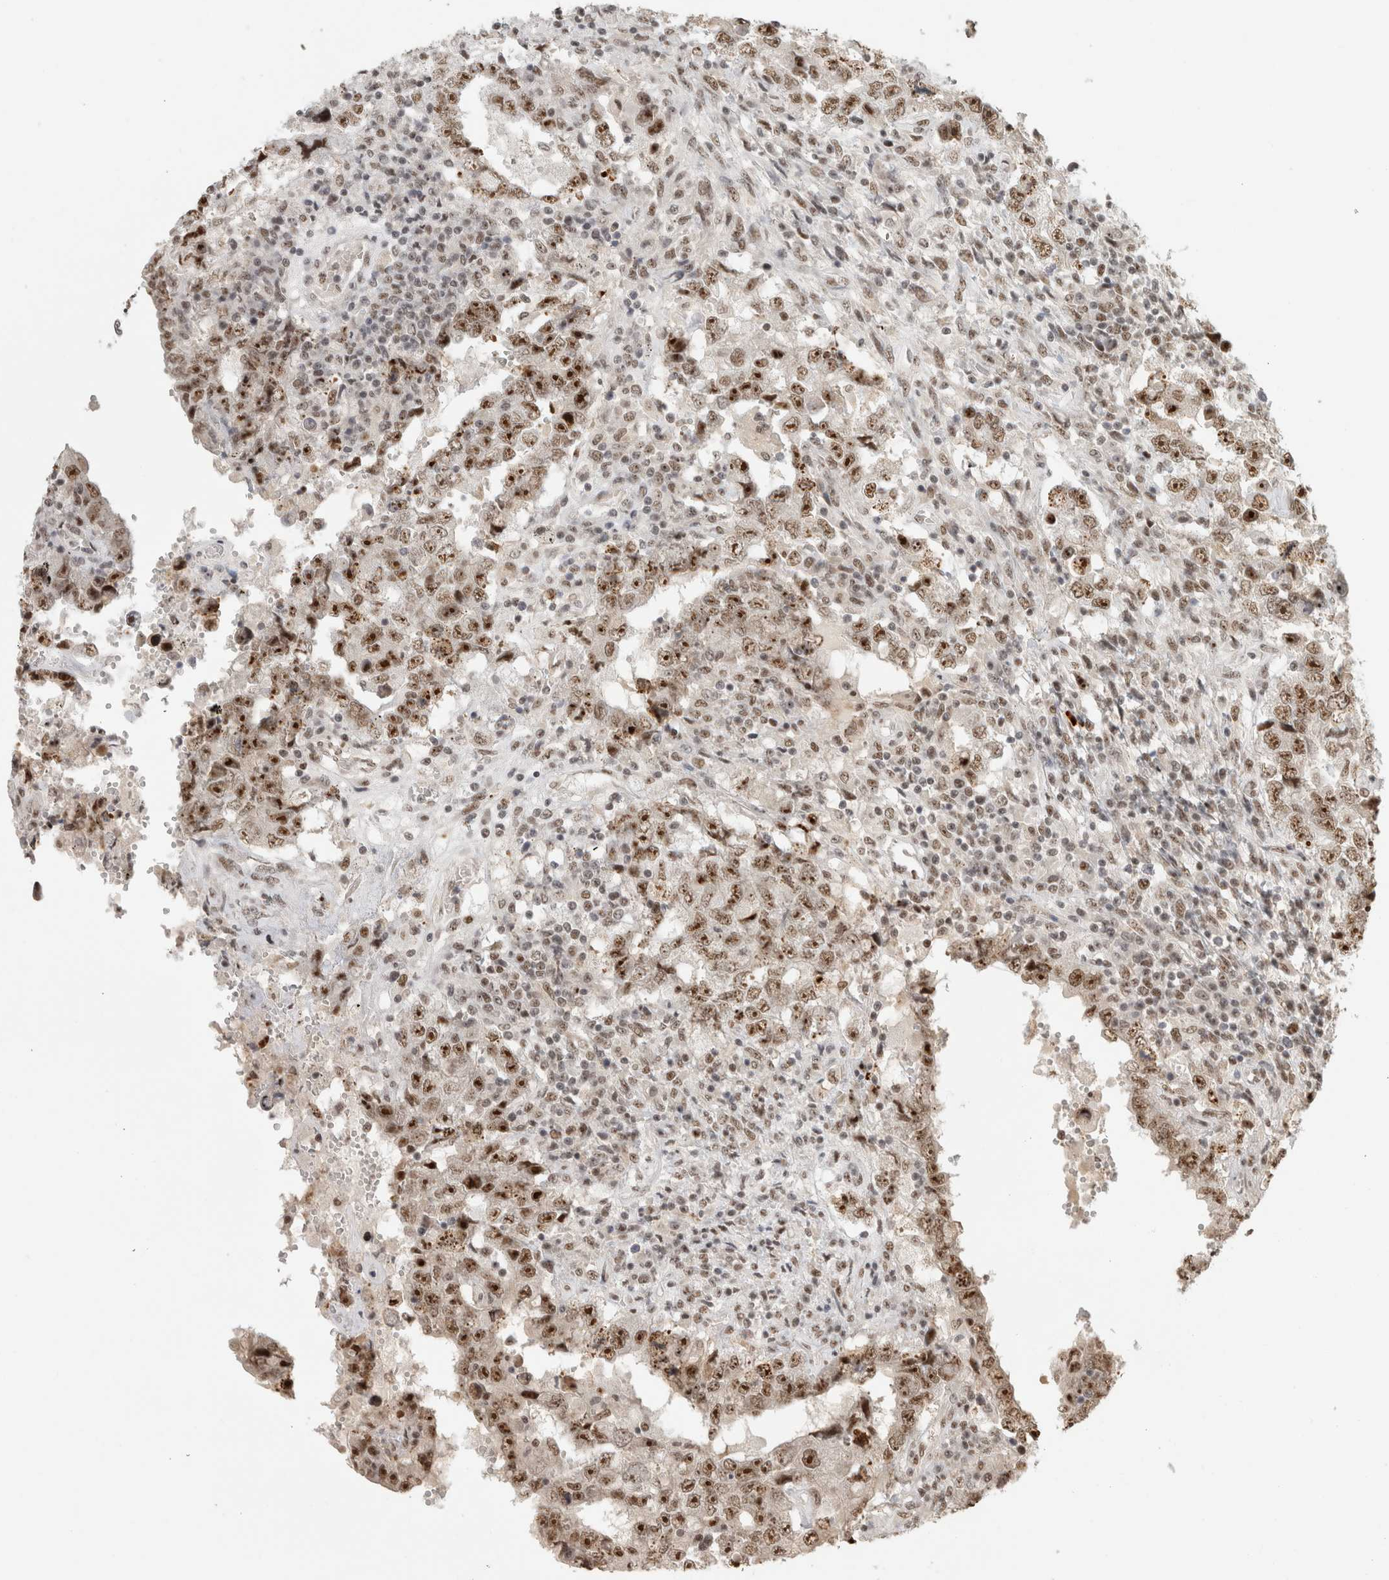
{"staining": {"intensity": "moderate", "quantity": ">75%", "location": "nuclear"}, "tissue": "testis cancer", "cell_type": "Tumor cells", "image_type": "cancer", "snomed": [{"axis": "morphology", "description": "Carcinoma, Embryonal, NOS"}, {"axis": "topography", "description": "Testis"}], "caption": "Immunohistochemistry image of neoplastic tissue: human testis embryonal carcinoma stained using immunohistochemistry (IHC) displays medium levels of moderate protein expression localized specifically in the nuclear of tumor cells, appearing as a nuclear brown color.", "gene": "EBNA1BP2", "patient": {"sex": "male", "age": 26}}